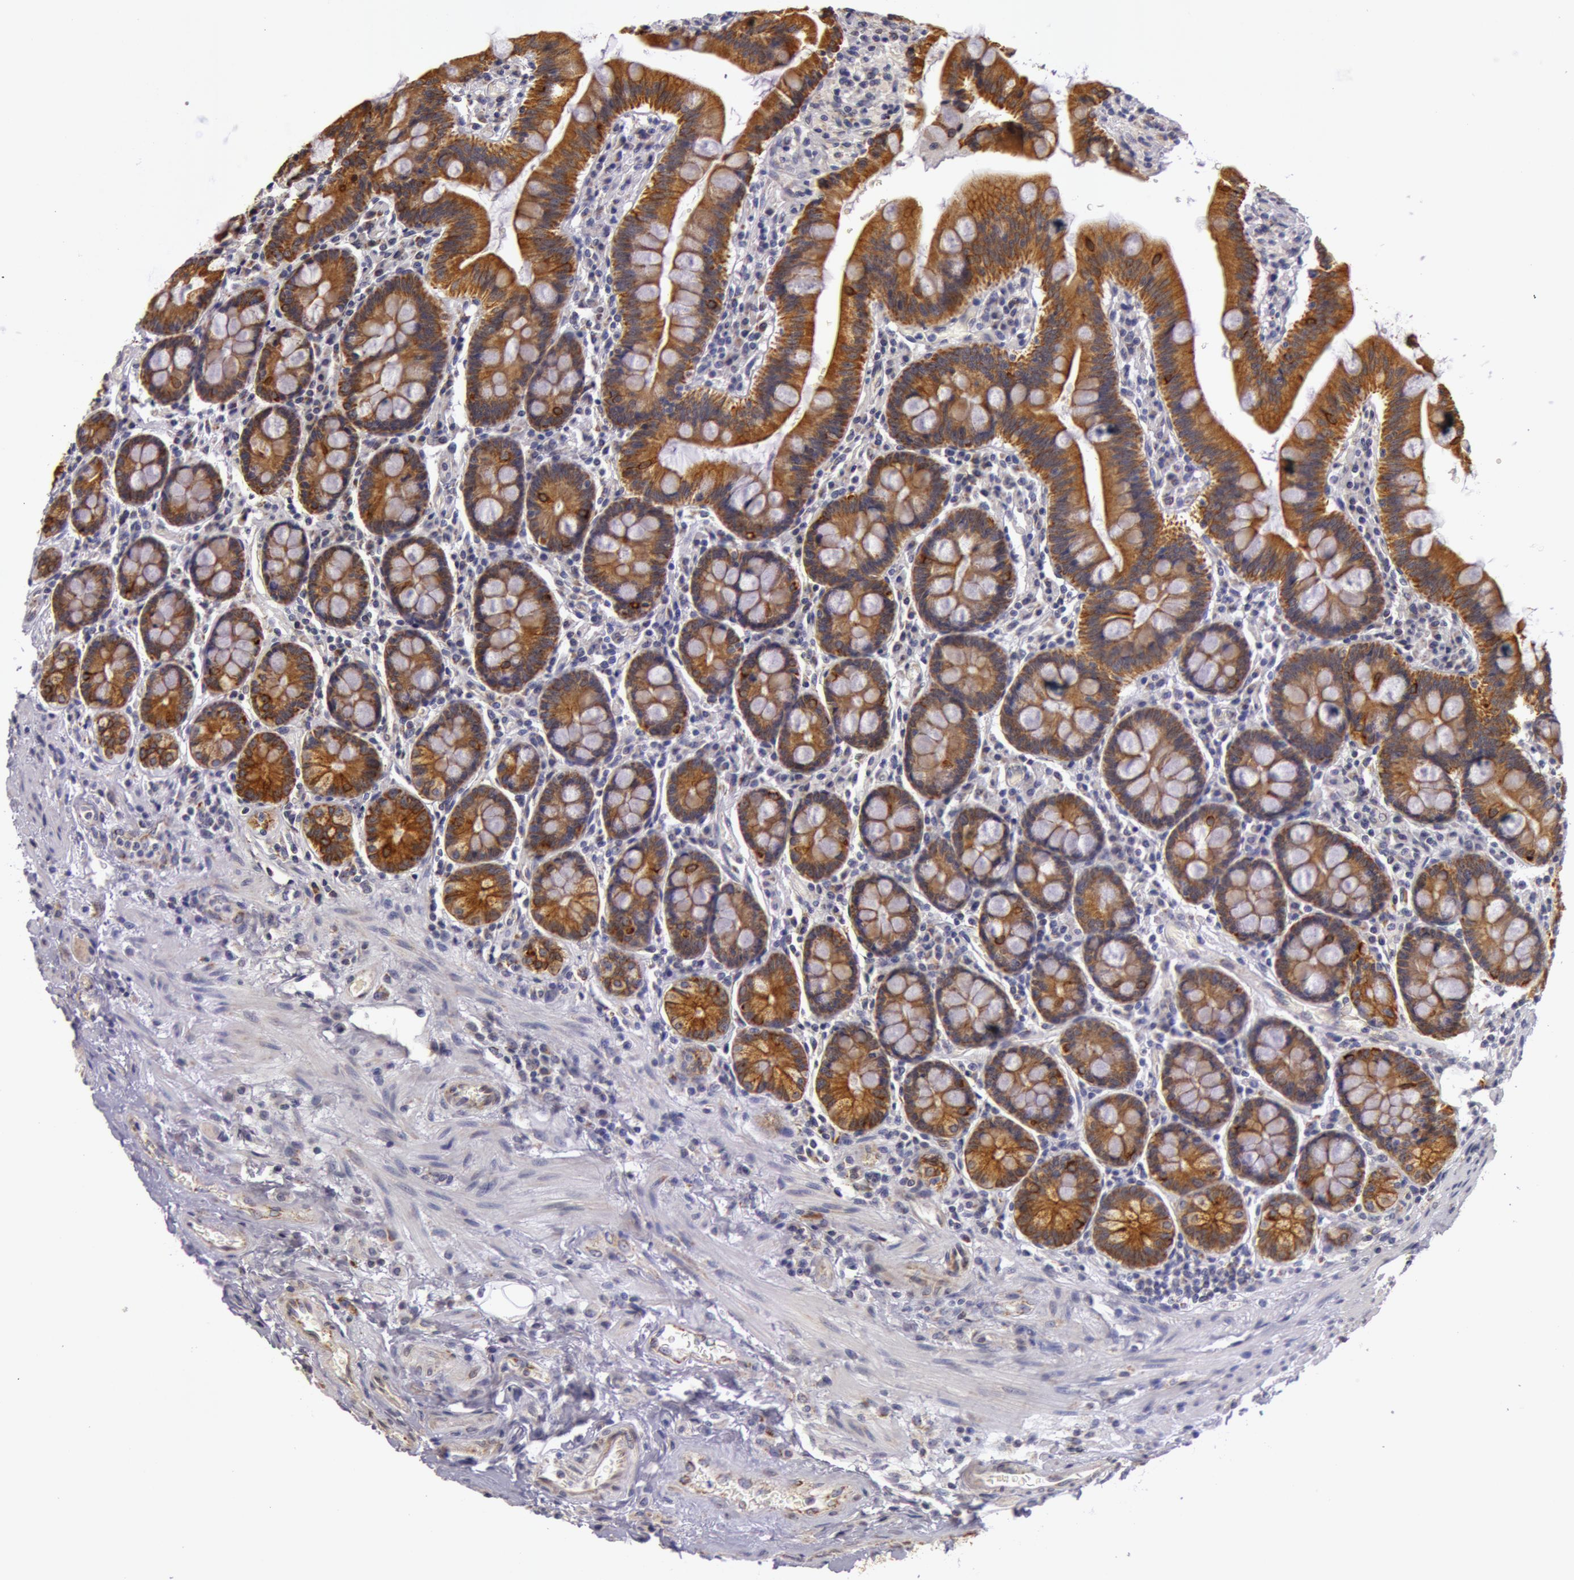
{"staining": {"intensity": "strong", "quantity": ">75%", "location": "cytoplasmic/membranous"}, "tissue": "duodenum", "cell_type": "Glandular cells", "image_type": "normal", "snomed": [{"axis": "morphology", "description": "Normal tissue, NOS"}, {"axis": "topography", "description": "Pancreas"}, {"axis": "topography", "description": "Duodenum"}], "caption": "IHC histopathology image of unremarkable duodenum: human duodenum stained using immunohistochemistry (IHC) shows high levels of strong protein expression localized specifically in the cytoplasmic/membranous of glandular cells, appearing as a cytoplasmic/membranous brown color.", "gene": "KRT18", "patient": {"sex": "male", "age": 79}}